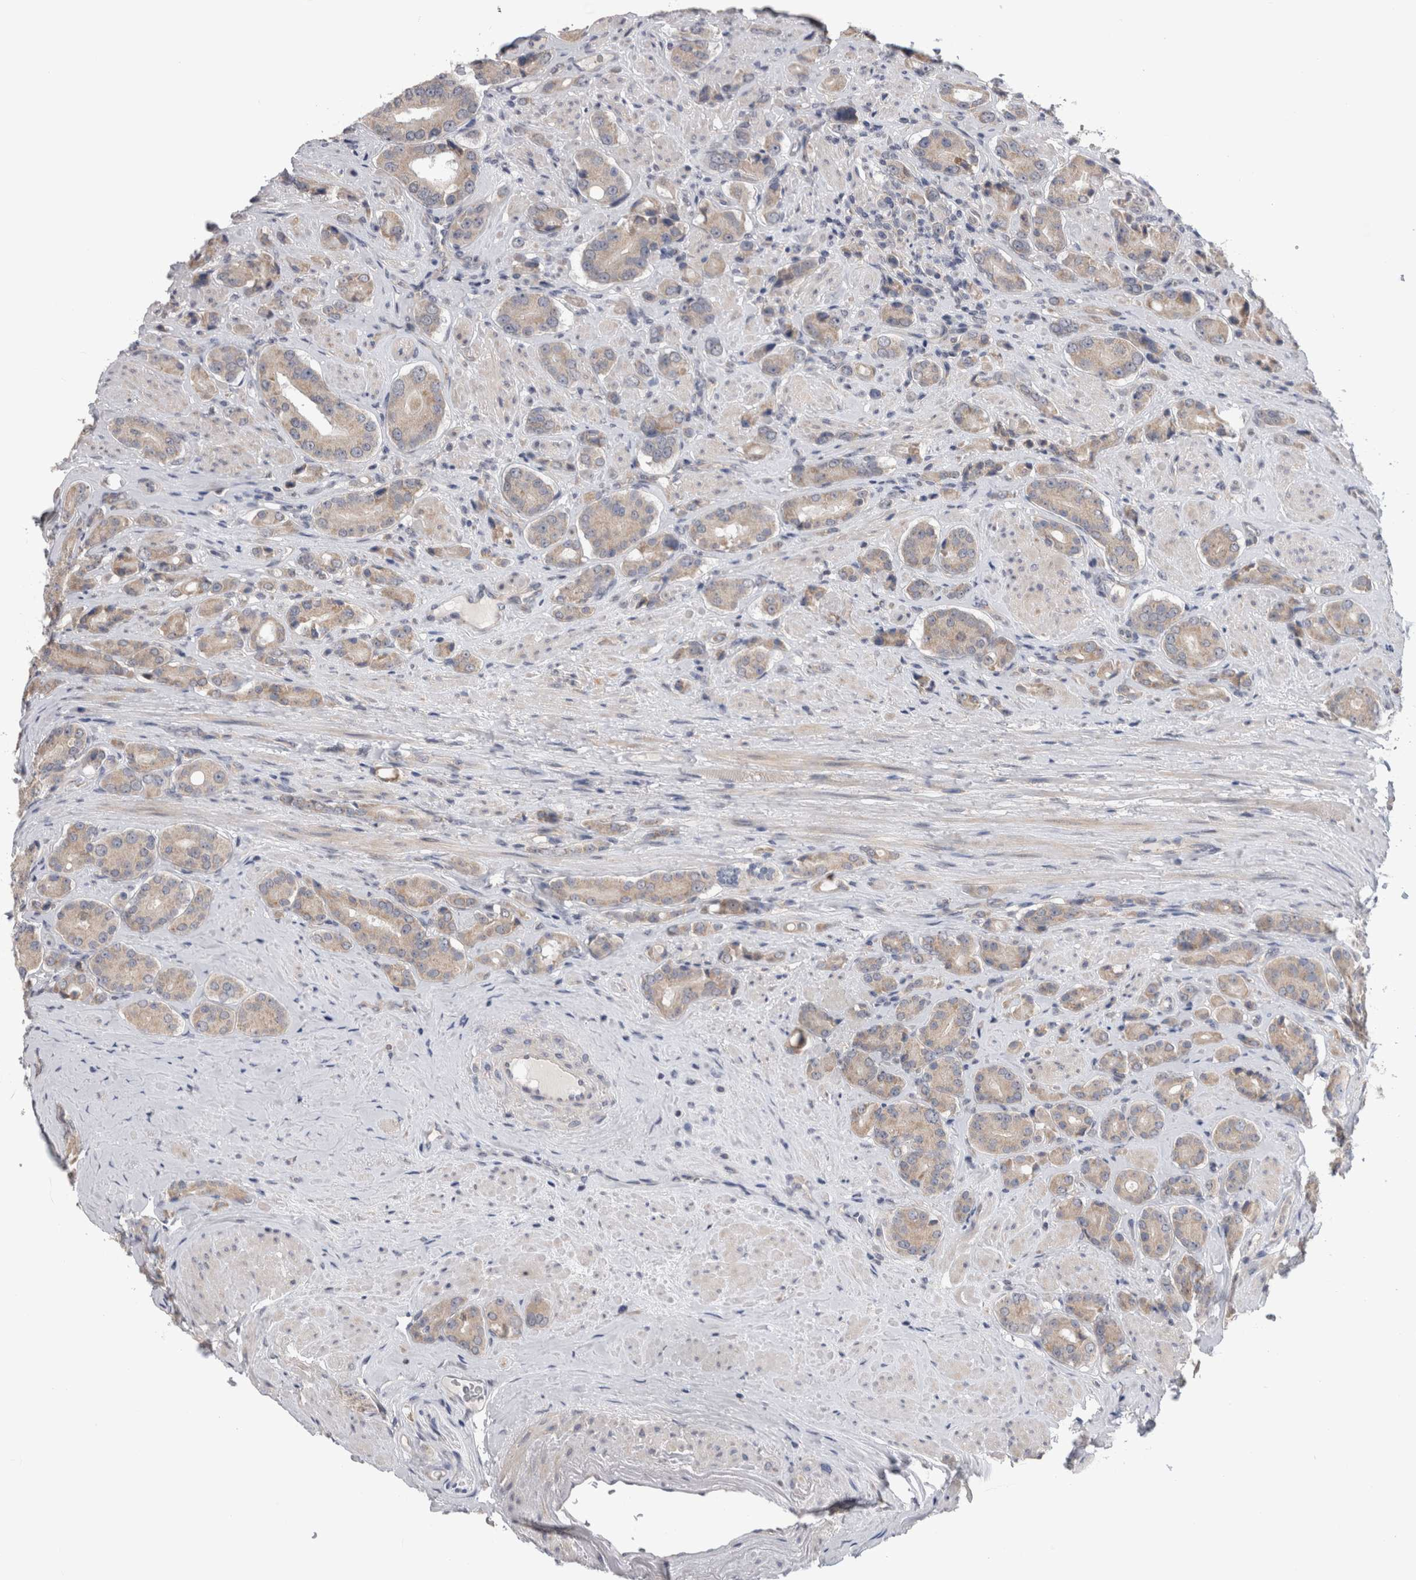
{"staining": {"intensity": "weak", "quantity": "<25%", "location": "cytoplasmic/membranous"}, "tissue": "prostate cancer", "cell_type": "Tumor cells", "image_type": "cancer", "snomed": [{"axis": "morphology", "description": "Adenocarcinoma, High grade"}, {"axis": "topography", "description": "Prostate"}], "caption": "There is no significant expression in tumor cells of prostate adenocarcinoma (high-grade).", "gene": "ARHGAP29", "patient": {"sex": "male", "age": 71}}